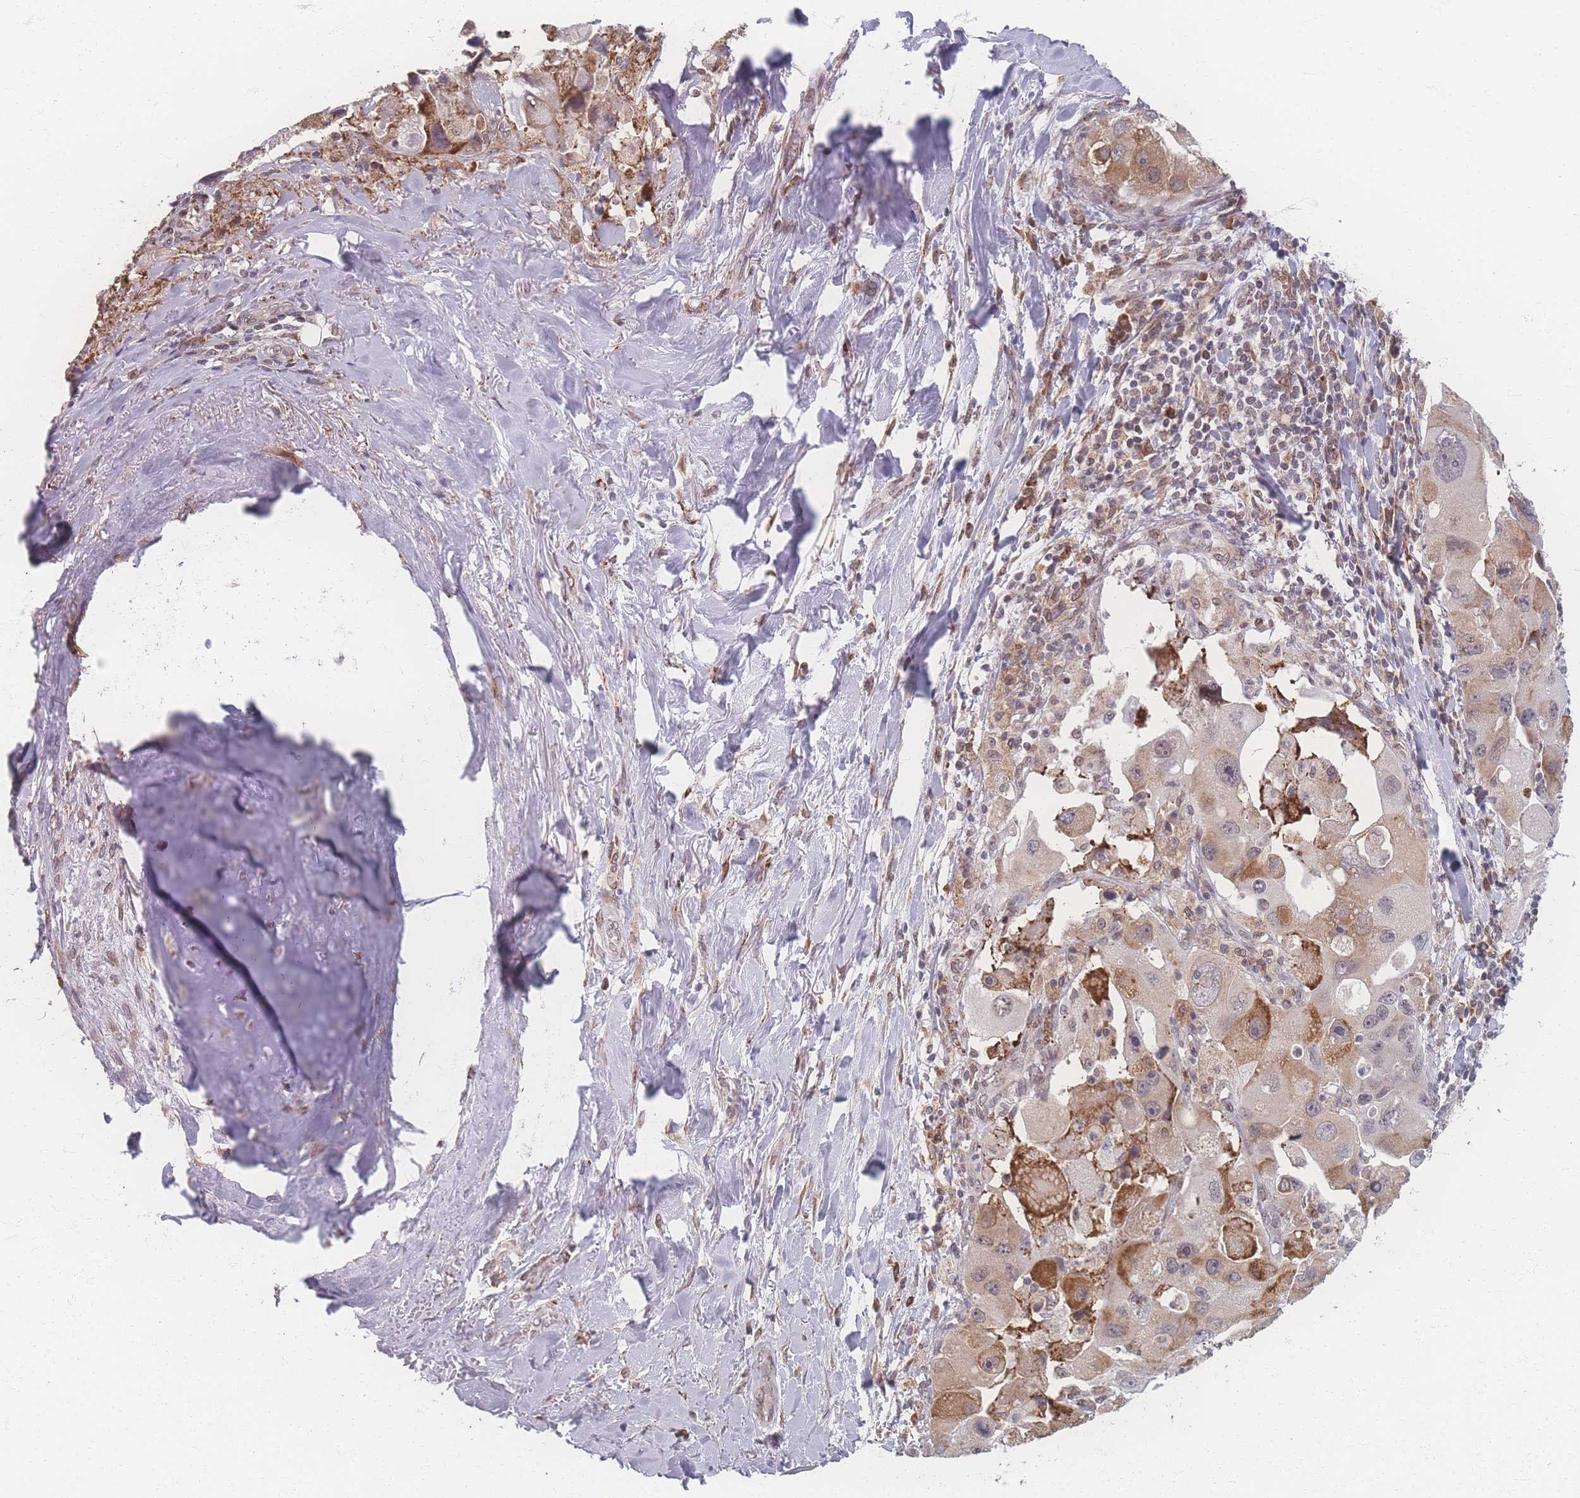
{"staining": {"intensity": "moderate", "quantity": "25%-75%", "location": "cytoplasmic/membranous"}, "tissue": "lung cancer", "cell_type": "Tumor cells", "image_type": "cancer", "snomed": [{"axis": "morphology", "description": "Adenocarcinoma, NOS"}, {"axis": "topography", "description": "Lung"}], "caption": "Brown immunohistochemical staining in lung adenocarcinoma shows moderate cytoplasmic/membranous expression in about 25%-75% of tumor cells.", "gene": "ZC3H13", "patient": {"sex": "female", "age": 54}}